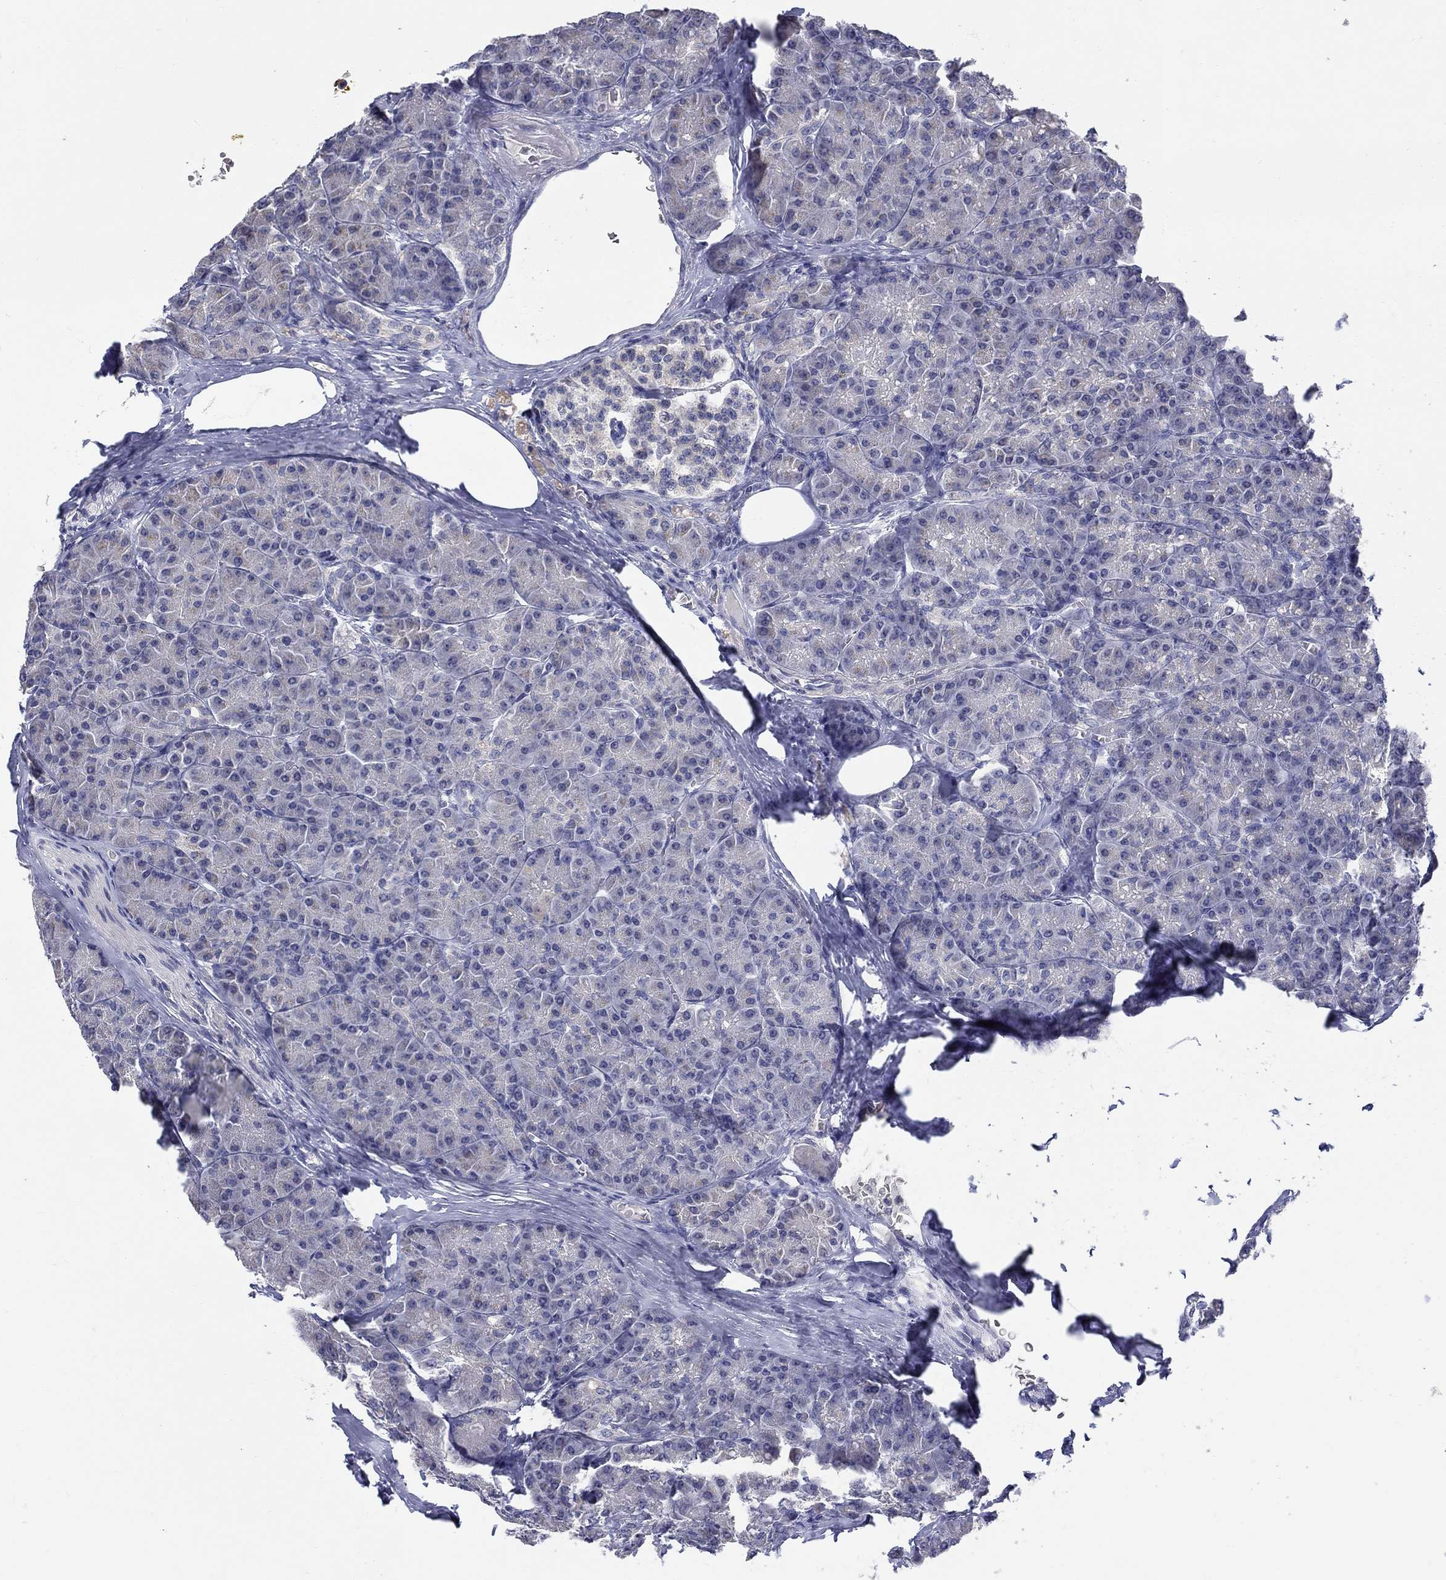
{"staining": {"intensity": "negative", "quantity": "none", "location": "none"}, "tissue": "pancreas", "cell_type": "Exocrine glandular cells", "image_type": "normal", "snomed": [{"axis": "morphology", "description": "Normal tissue, NOS"}, {"axis": "topography", "description": "Pancreas"}], "caption": "DAB (3,3'-diaminobenzidine) immunohistochemical staining of normal human pancreas exhibits no significant staining in exocrine glandular cells.", "gene": "ABCA4", "patient": {"sex": "male", "age": 57}}